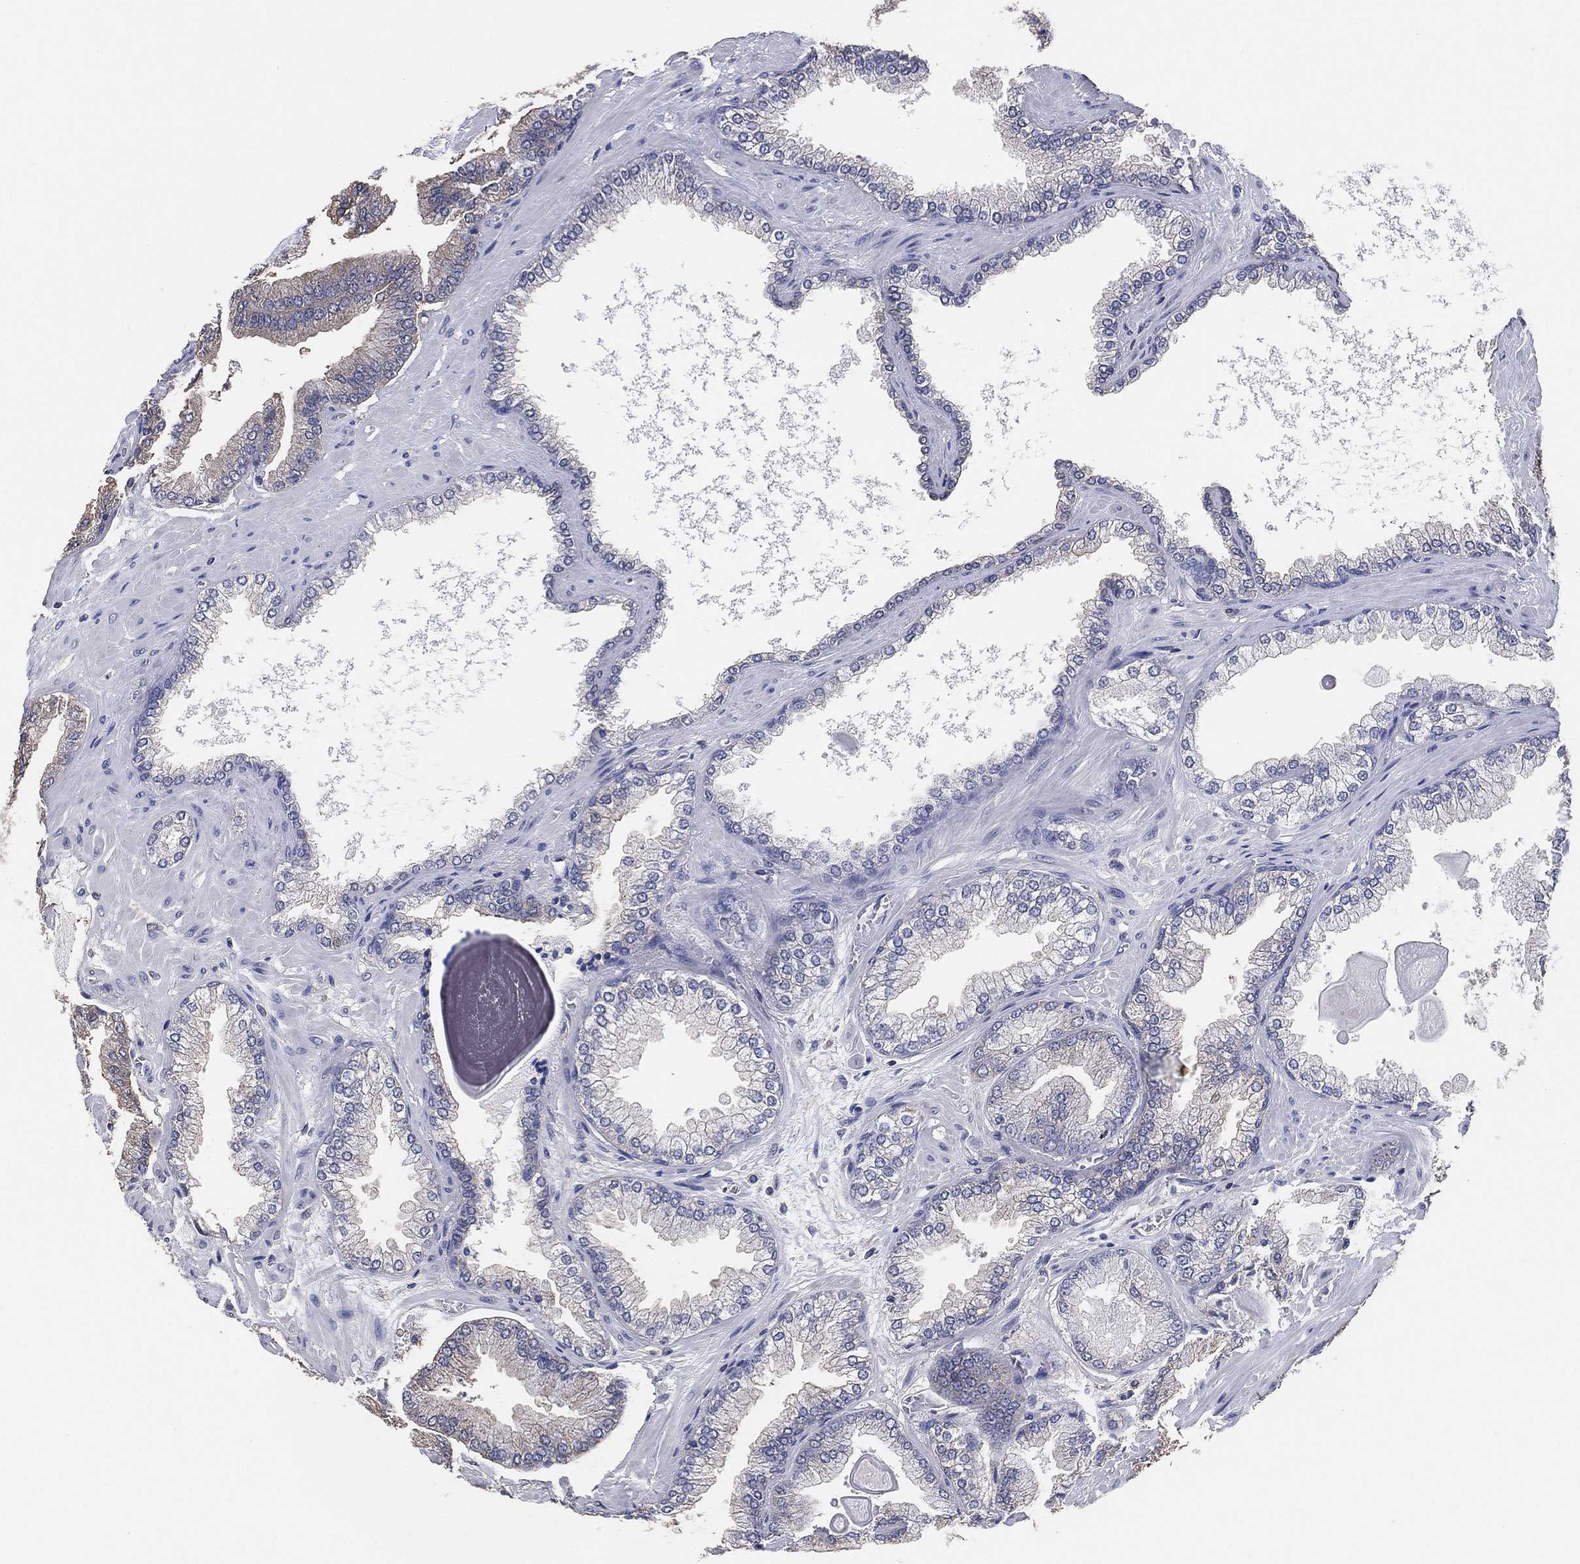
{"staining": {"intensity": "negative", "quantity": "none", "location": "none"}, "tissue": "prostate cancer", "cell_type": "Tumor cells", "image_type": "cancer", "snomed": [{"axis": "morphology", "description": "Adenocarcinoma, Low grade"}, {"axis": "topography", "description": "Prostate"}], "caption": "The photomicrograph demonstrates no significant expression in tumor cells of prostate cancer.", "gene": "KLK5", "patient": {"sex": "male", "age": 72}}